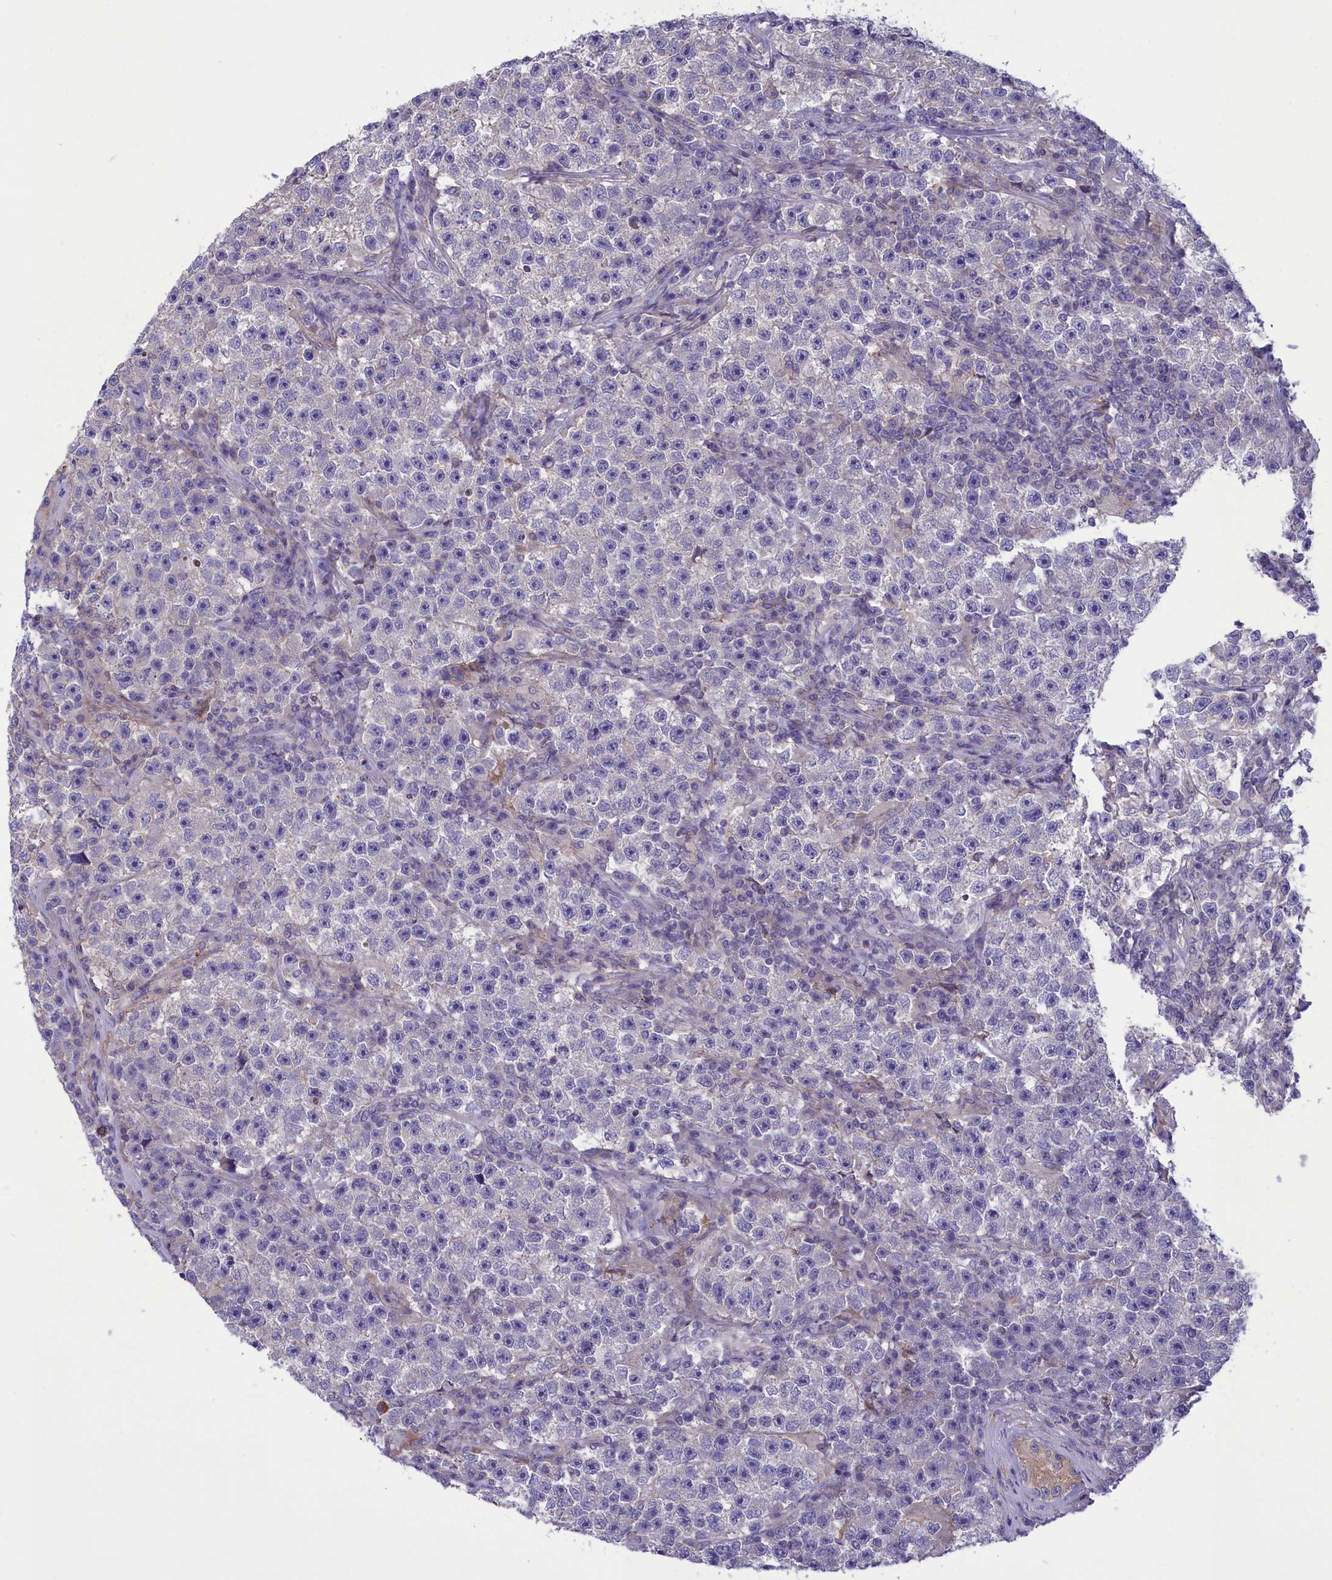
{"staining": {"intensity": "negative", "quantity": "none", "location": "none"}, "tissue": "testis cancer", "cell_type": "Tumor cells", "image_type": "cancer", "snomed": [{"axis": "morphology", "description": "Seminoma, NOS"}, {"axis": "topography", "description": "Testis"}], "caption": "Testis cancer (seminoma) stained for a protein using IHC displays no positivity tumor cells.", "gene": "CORO2A", "patient": {"sex": "male", "age": 22}}